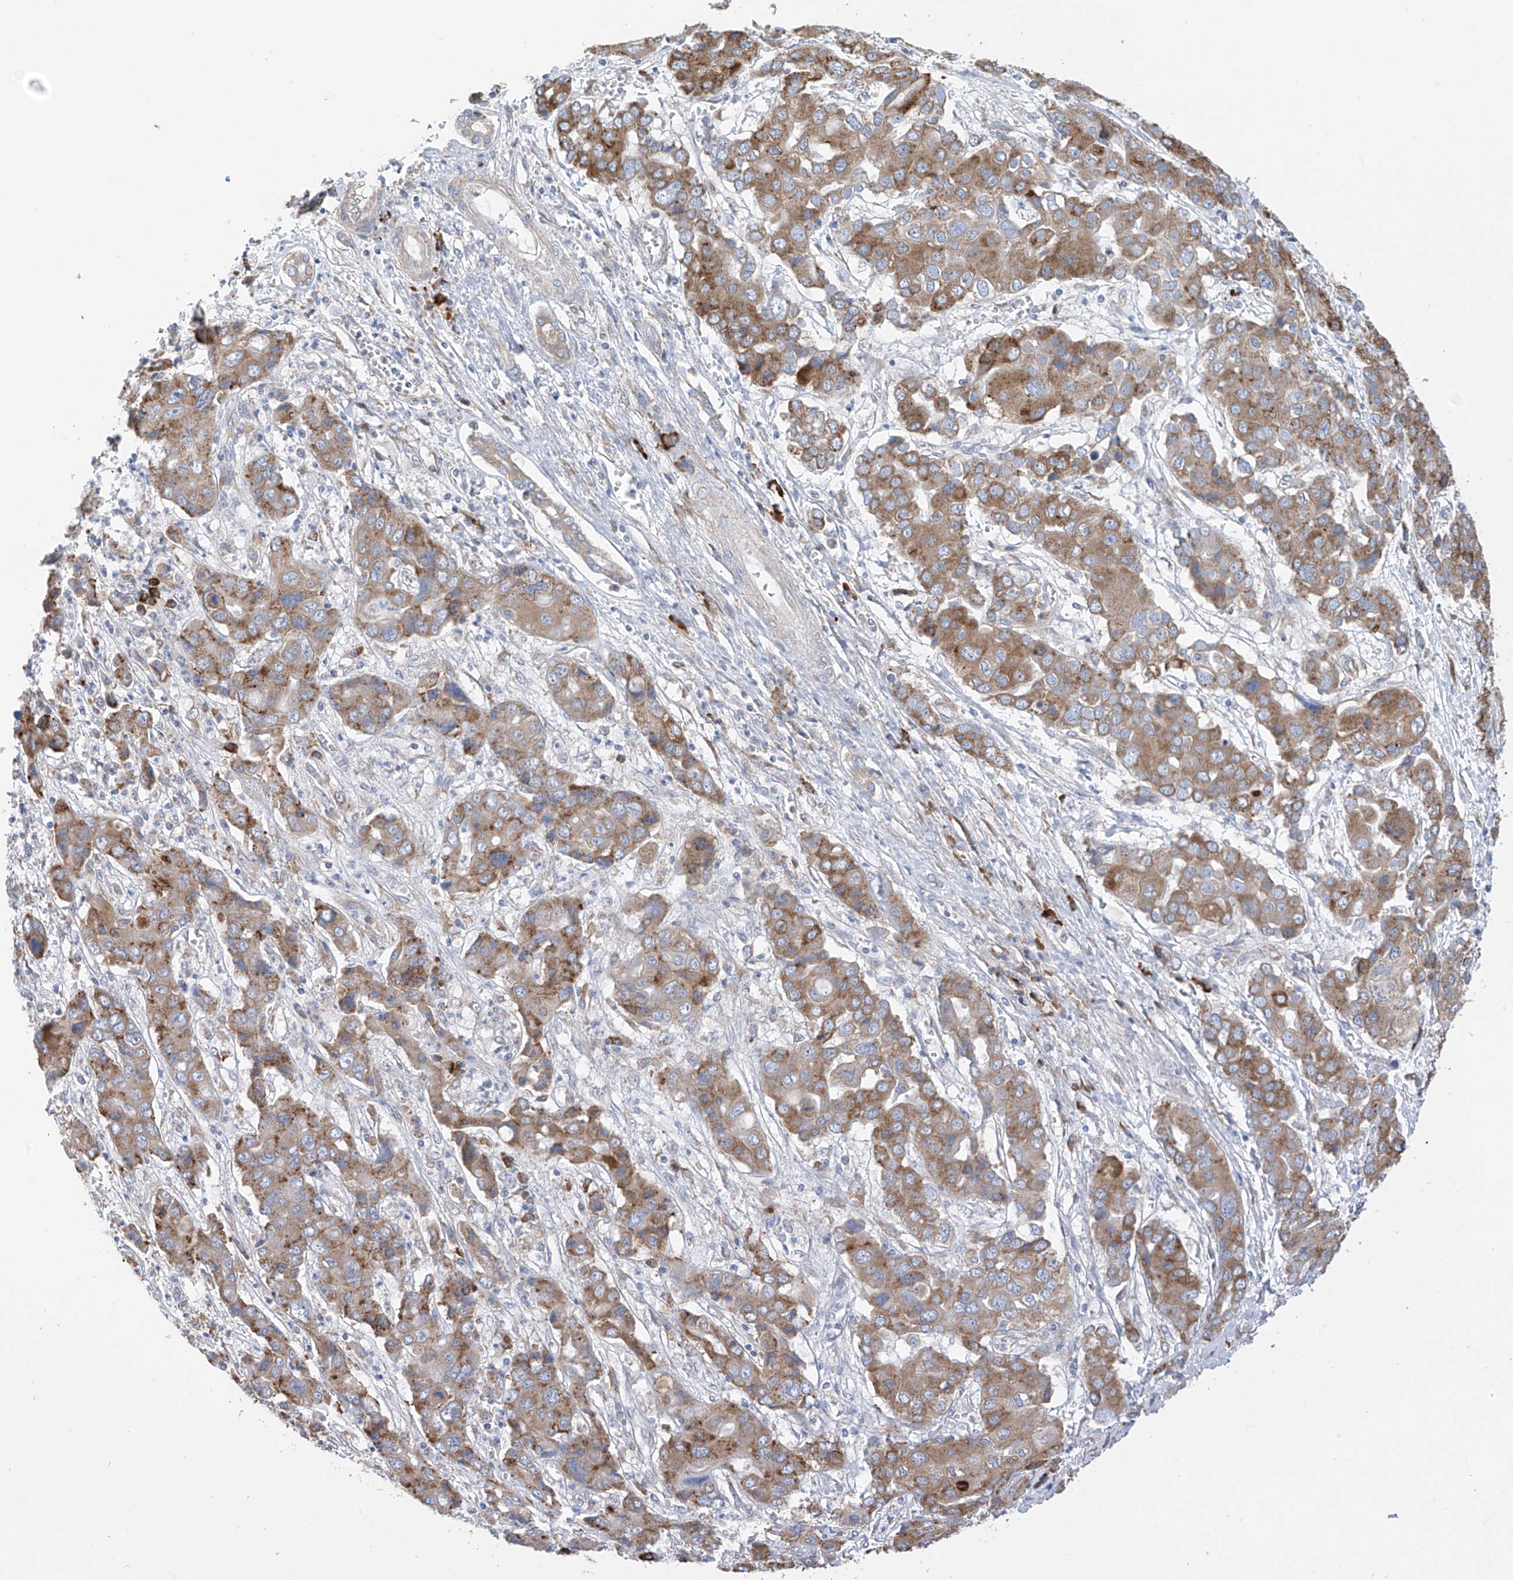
{"staining": {"intensity": "moderate", "quantity": ">75%", "location": "cytoplasmic/membranous"}, "tissue": "liver cancer", "cell_type": "Tumor cells", "image_type": "cancer", "snomed": [{"axis": "morphology", "description": "Cholangiocarcinoma"}, {"axis": "topography", "description": "Liver"}], "caption": "Immunohistochemical staining of cholangiocarcinoma (liver) shows moderate cytoplasmic/membranous protein expression in about >75% of tumor cells.", "gene": "REC8", "patient": {"sex": "male", "age": 67}}